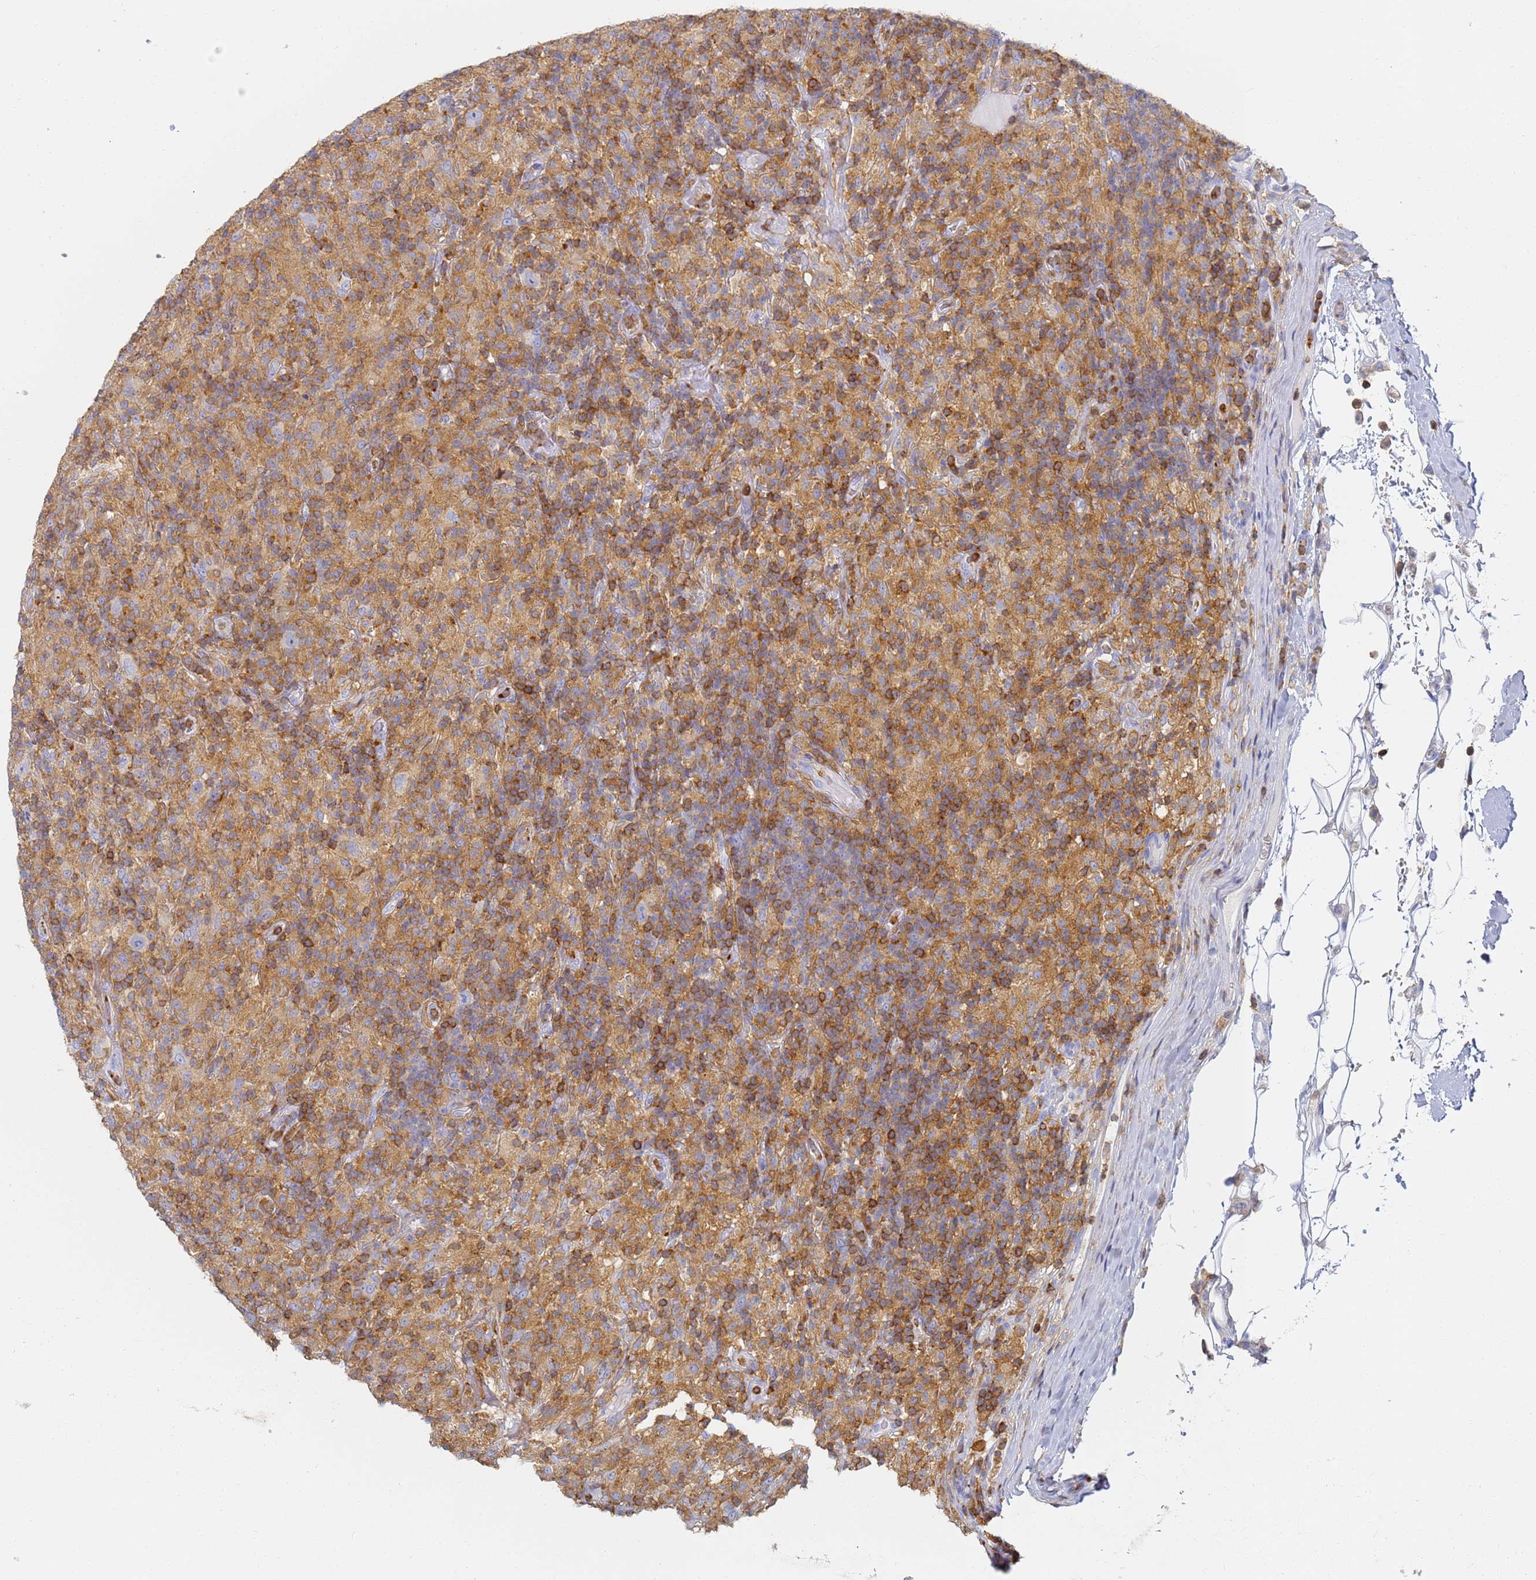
{"staining": {"intensity": "negative", "quantity": "none", "location": "none"}, "tissue": "lymphoma", "cell_type": "Tumor cells", "image_type": "cancer", "snomed": [{"axis": "morphology", "description": "Hodgkin's disease, NOS"}, {"axis": "topography", "description": "Lymph node"}], "caption": "Immunohistochemistry histopathology image of human Hodgkin's disease stained for a protein (brown), which demonstrates no staining in tumor cells. (Brightfield microscopy of DAB (3,3'-diaminobenzidine) immunohistochemistry at high magnification).", "gene": "BIN2", "patient": {"sex": "male", "age": 70}}